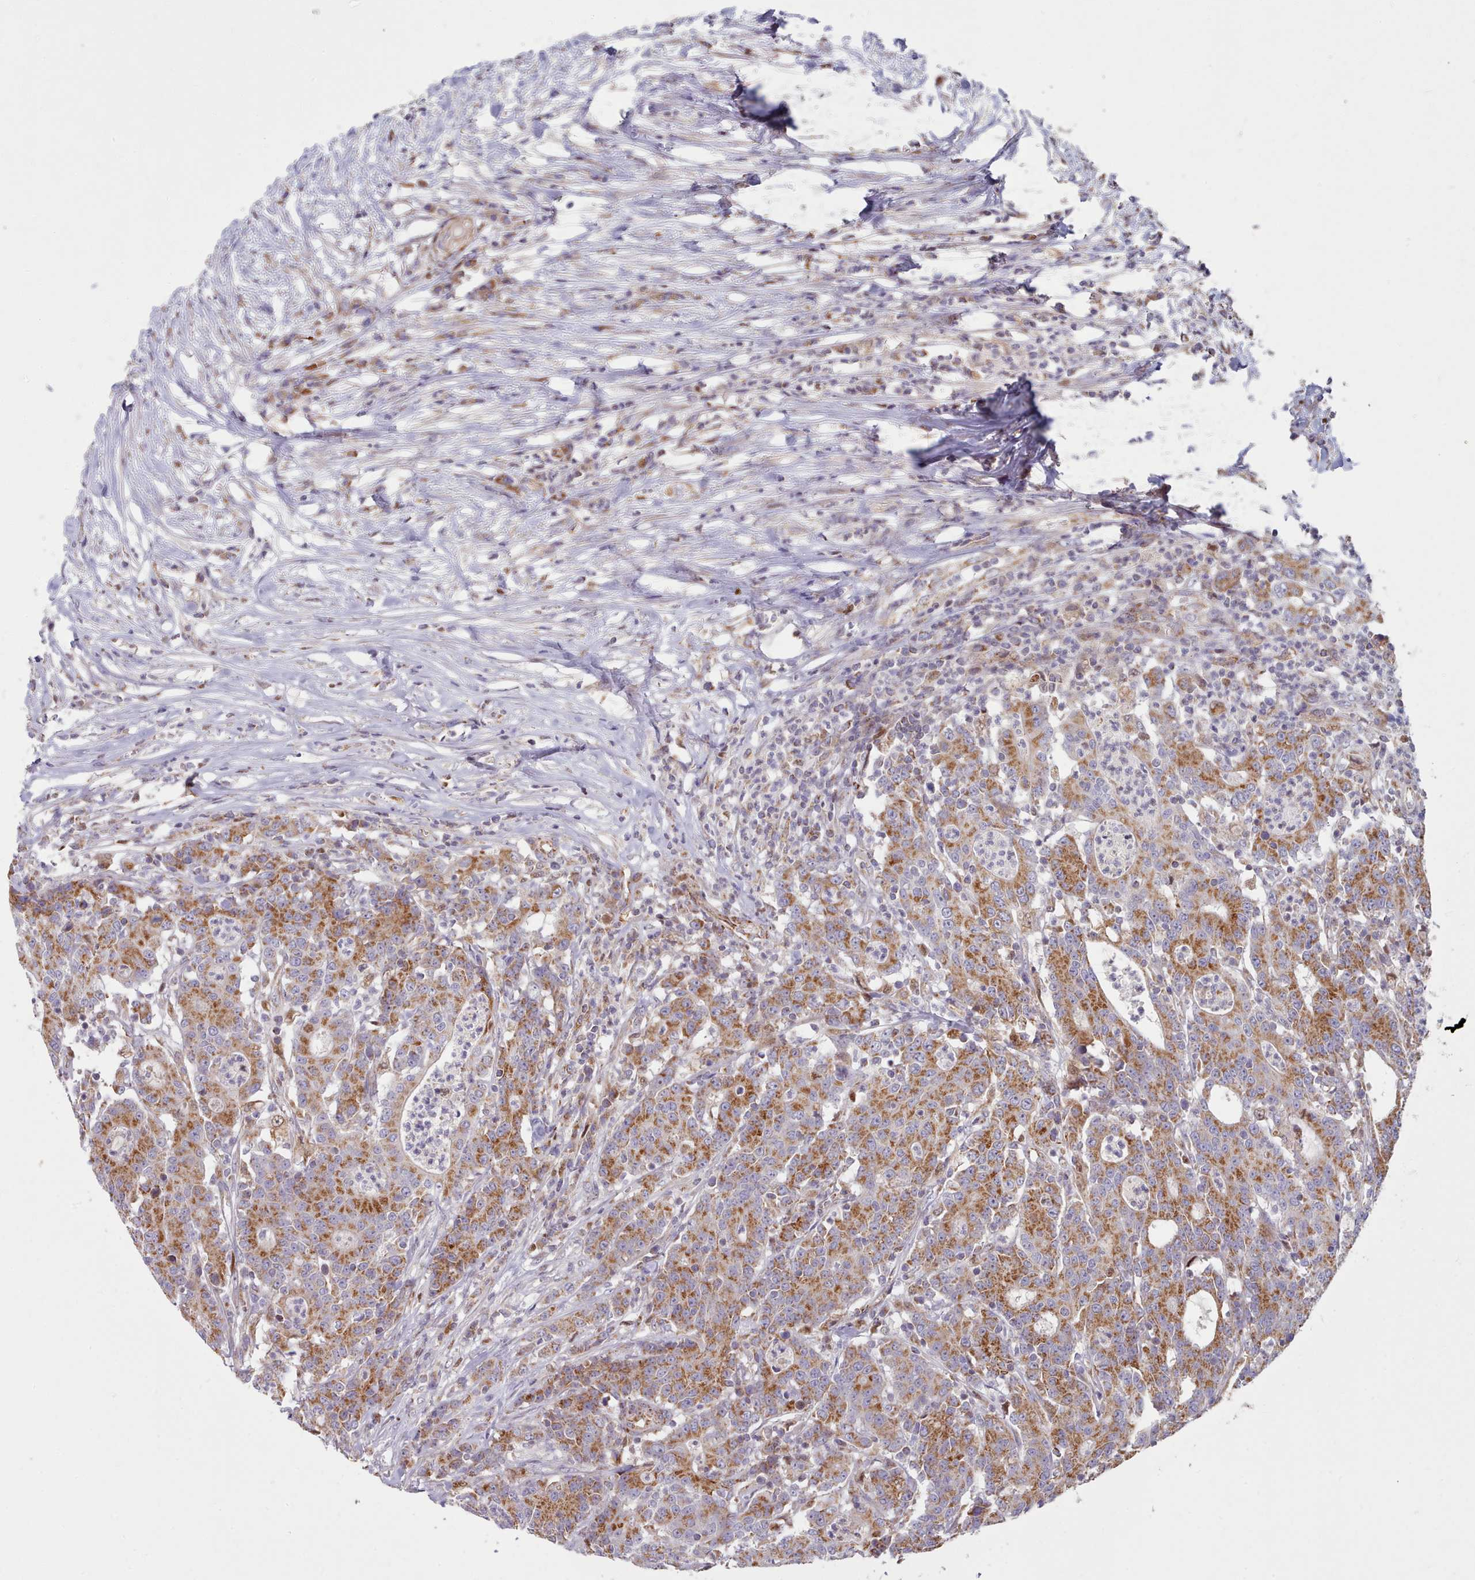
{"staining": {"intensity": "moderate", "quantity": ">75%", "location": "cytoplasmic/membranous"}, "tissue": "colorectal cancer", "cell_type": "Tumor cells", "image_type": "cancer", "snomed": [{"axis": "morphology", "description": "Adenocarcinoma, NOS"}, {"axis": "topography", "description": "Colon"}], "caption": "Protein expression analysis of colorectal cancer reveals moderate cytoplasmic/membranous positivity in about >75% of tumor cells.", "gene": "HSDL2", "patient": {"sex": "male", "age": 83}}